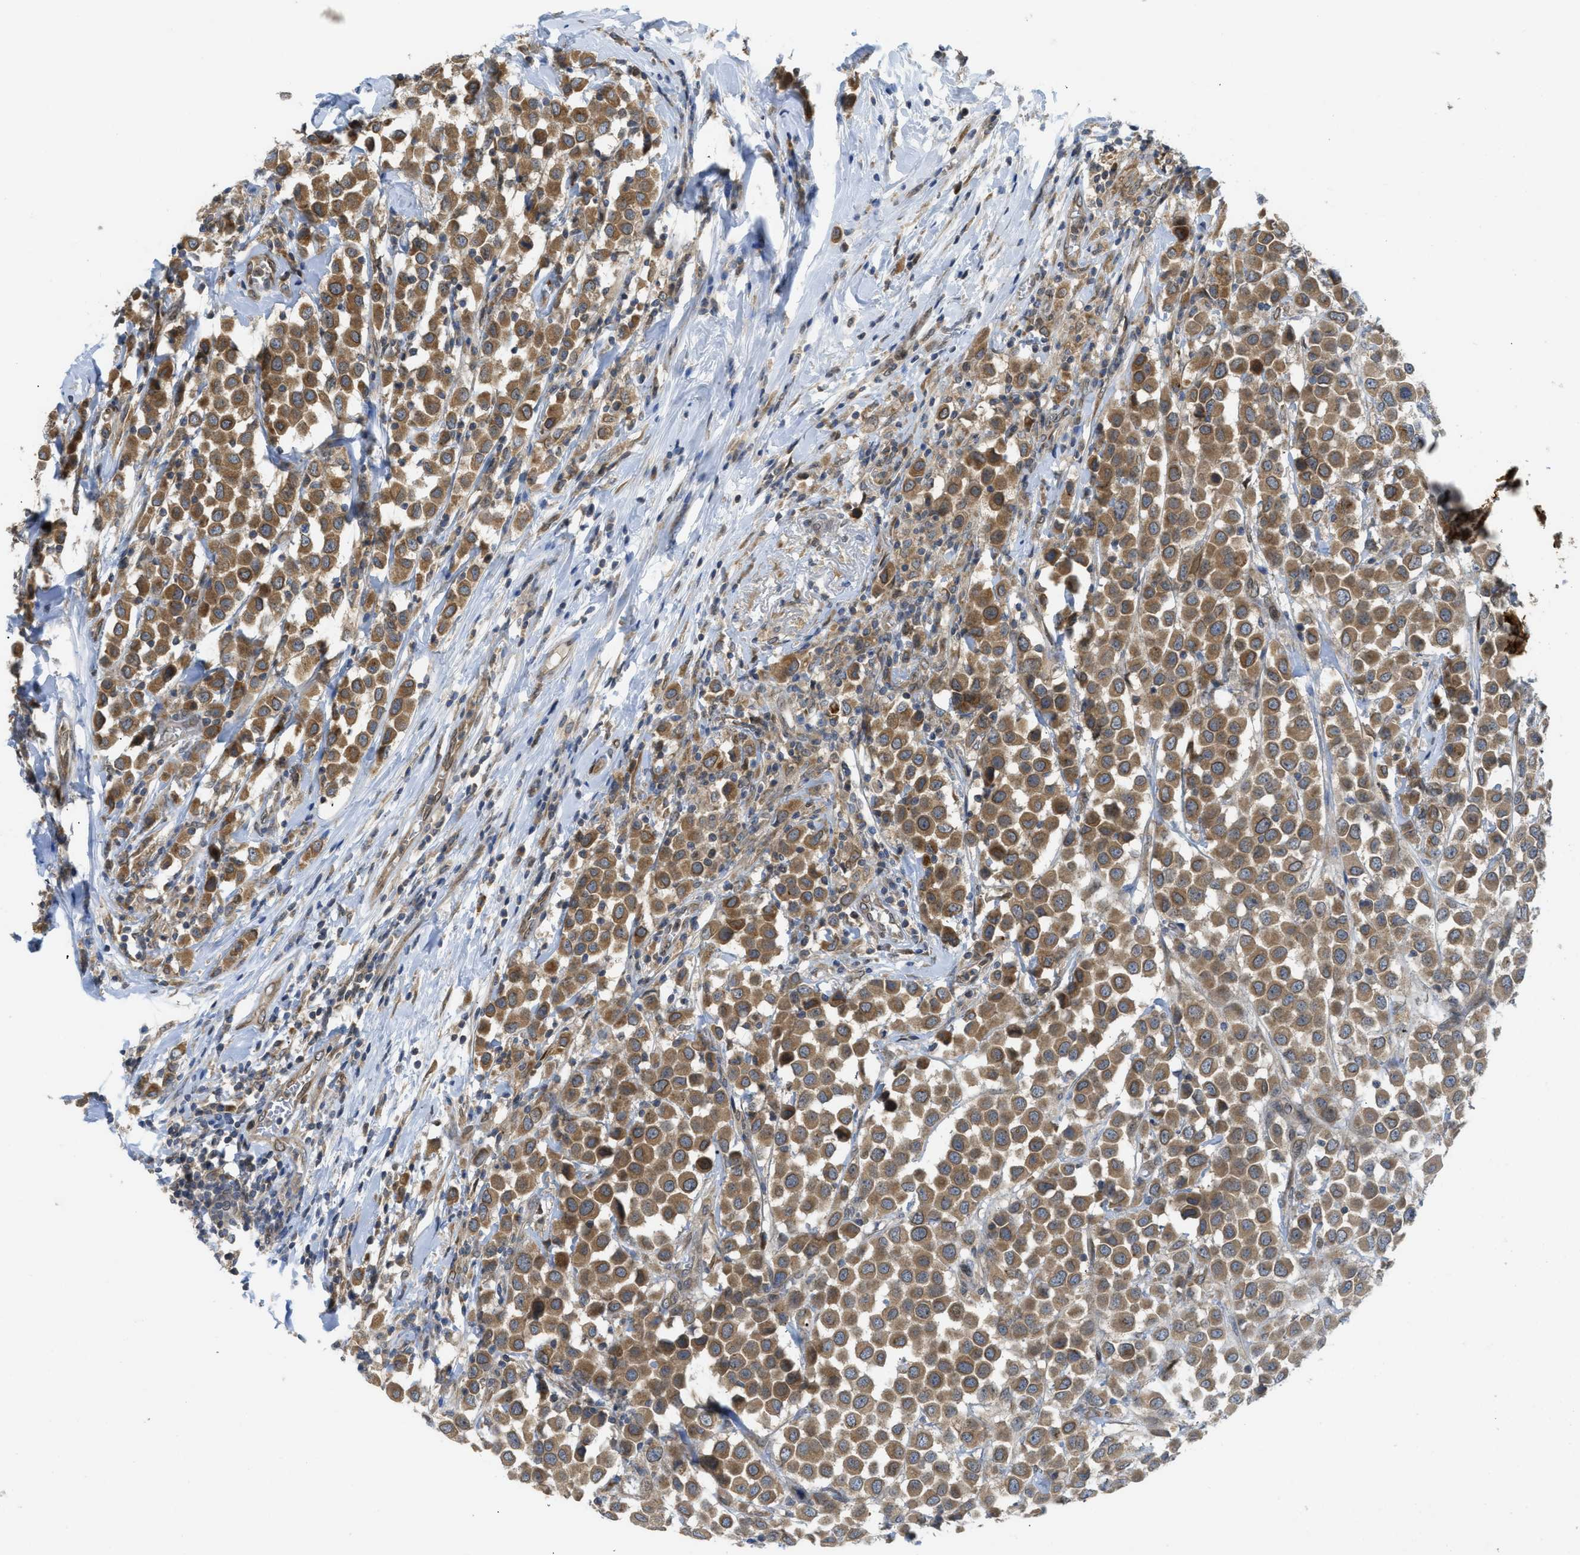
{"staining": {"intensity": "moderate", "quantity": ">75%", "location": "cytoplasmic/membranous"}, "tissue": "breast cancer", "cell_type": "Tumor cells", "image_type": "cancer", "snomed": [{"axis": "morphology", "description": "Duct carcinoma"}, {"axis": "topography", "description": "Breast"}], "caption": "DAB immunohistochemical staining of human breast invasive ductal carcinoma reveals moderate cytoplasmic/membranous protein positivity in about >75% of tumor cells.", "gene": "EIF2AK3", "patient": {"sex": "female", "age": 61}}